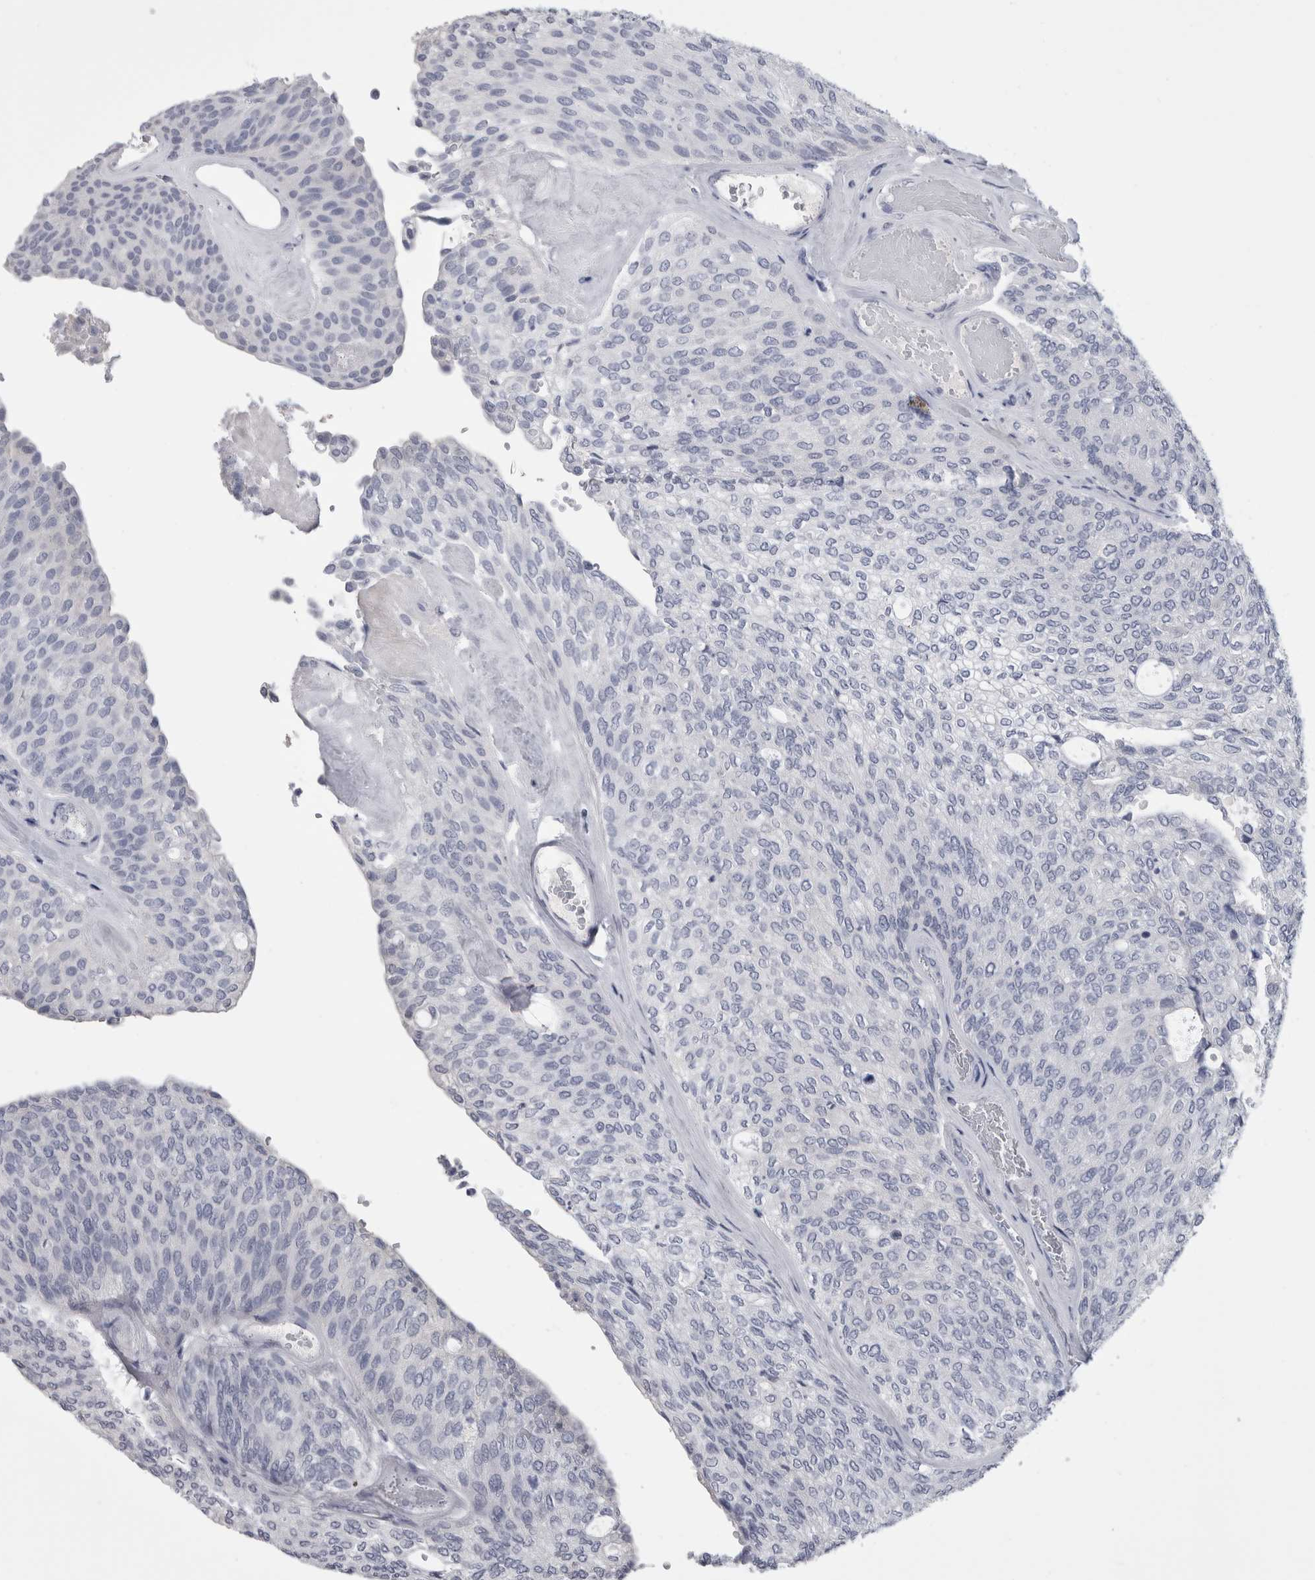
{"staining": {"intensity": "negative", "quantity": "none", "location": "none"}, "tissue": "urothelial cancer", "cell_type": "Tumor cells", "image_type": "cancer", "snomed": [{"axis": "morphology", "description": "Urothelial carcinoma, Low grade"}, {"axis": "topography", "description": "Urinary bladder"}], "caption": "Low-grade urothelial carcinoma was stained to show a protein in brown. There is no significant staining in tumor cells. The staining was performed using DAB to visualize the protein expression in brown, while the nuclei were stained in blue with hematoxylin (Magnification: 20x).", "gene": "AFMID", "patient": {"sex": "female", "age": 79}}